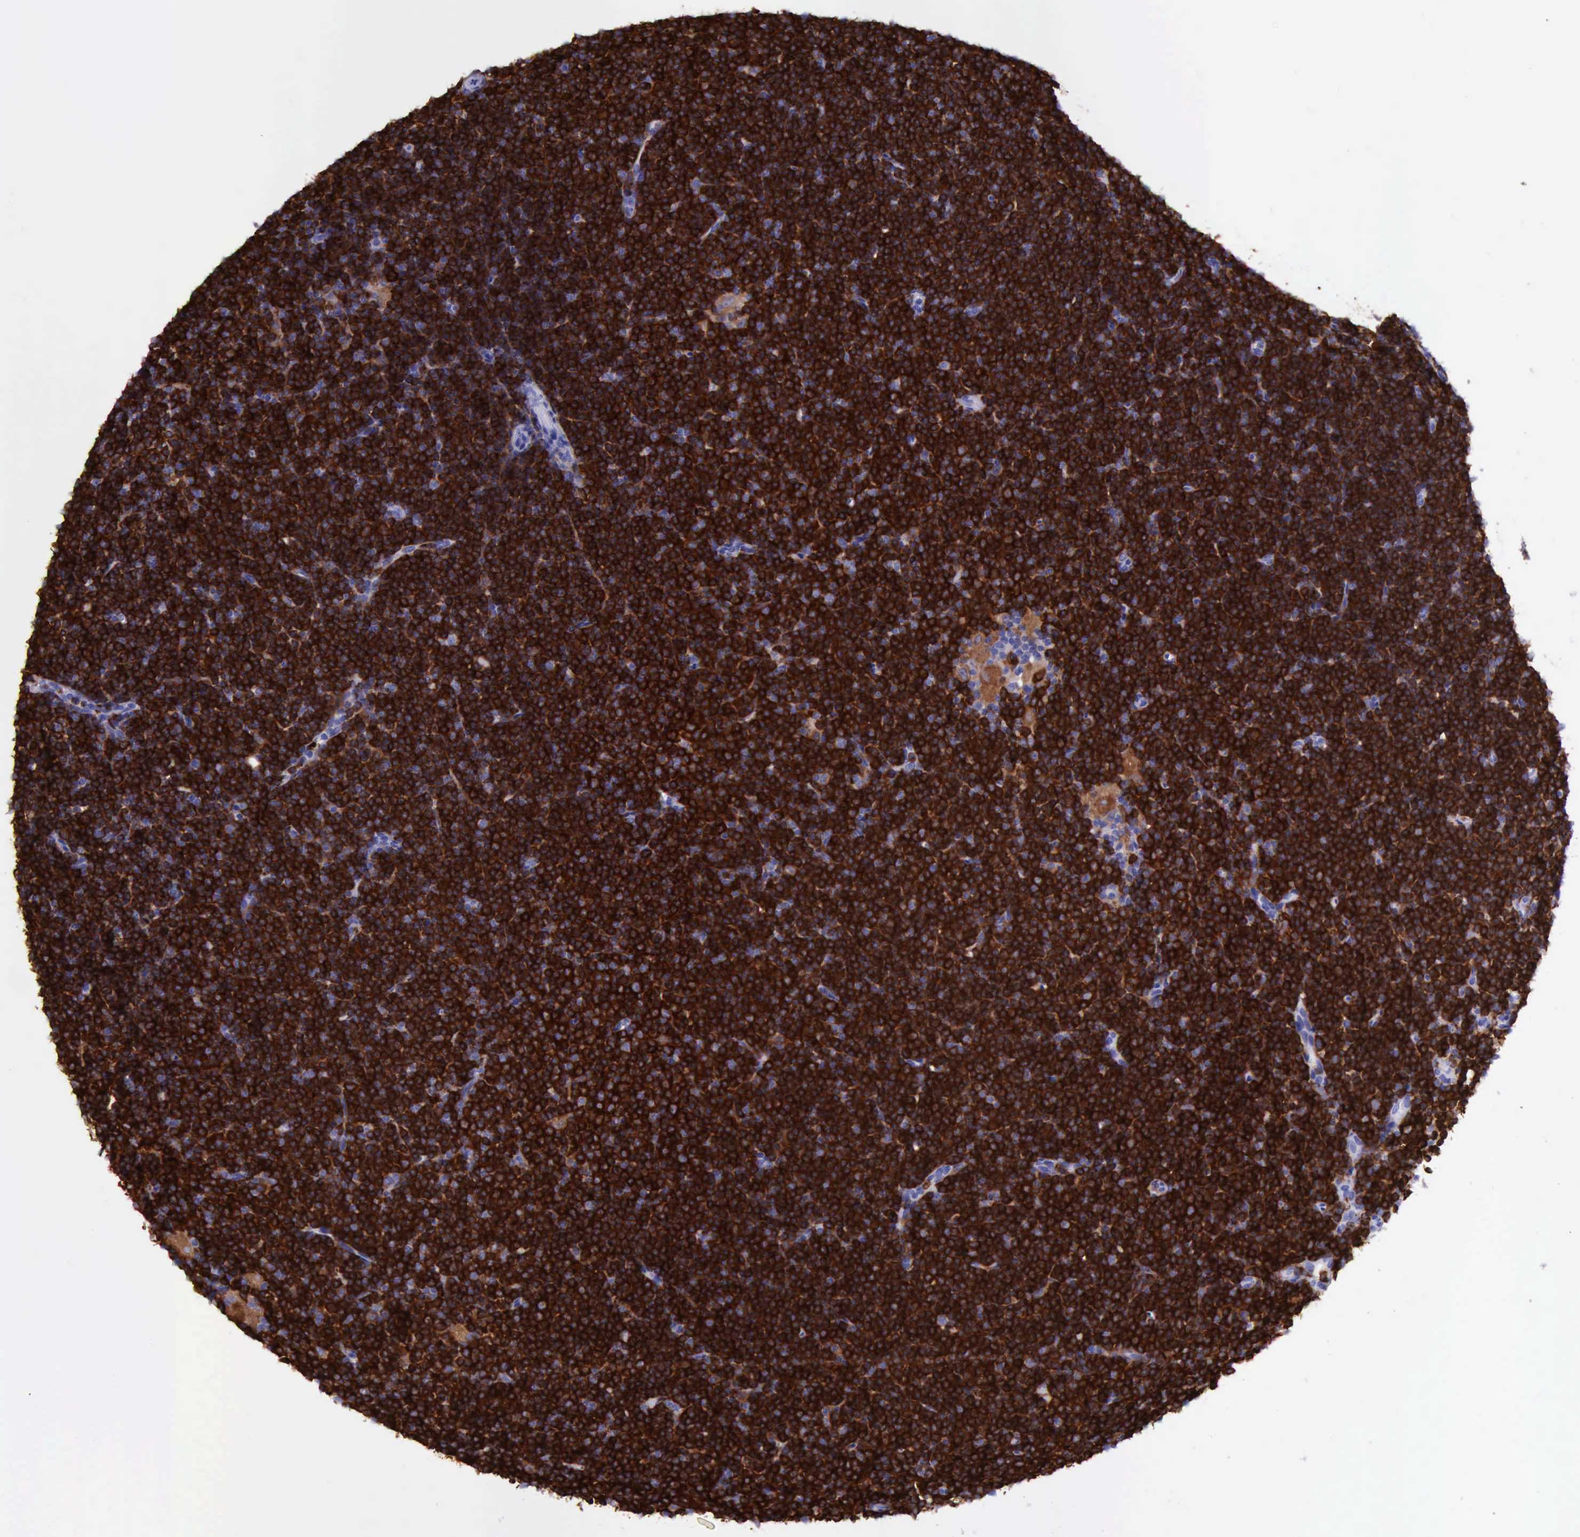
{"staining": {"intensity": "strong", "quantity": ">75%", "location": "cytoplasmic/membranous"}, "tissue": "lymphoma", "cell_type": "Tumor cells", "image_type": "cancer", "snomed": [{"axis": "morphology", "description": "Malignant lymphoma, non-Hodgkin's type, Low grade"}, {"axis": "topography", "description": "Lymph node"}], "caption": "Immunohistochemical staining of lymphoma shows strong cytoplasmic/membranous protein expression in about >75% of tumor cells.", "gene": "BTK", "patient": {"sex": "female", "age": 69}}